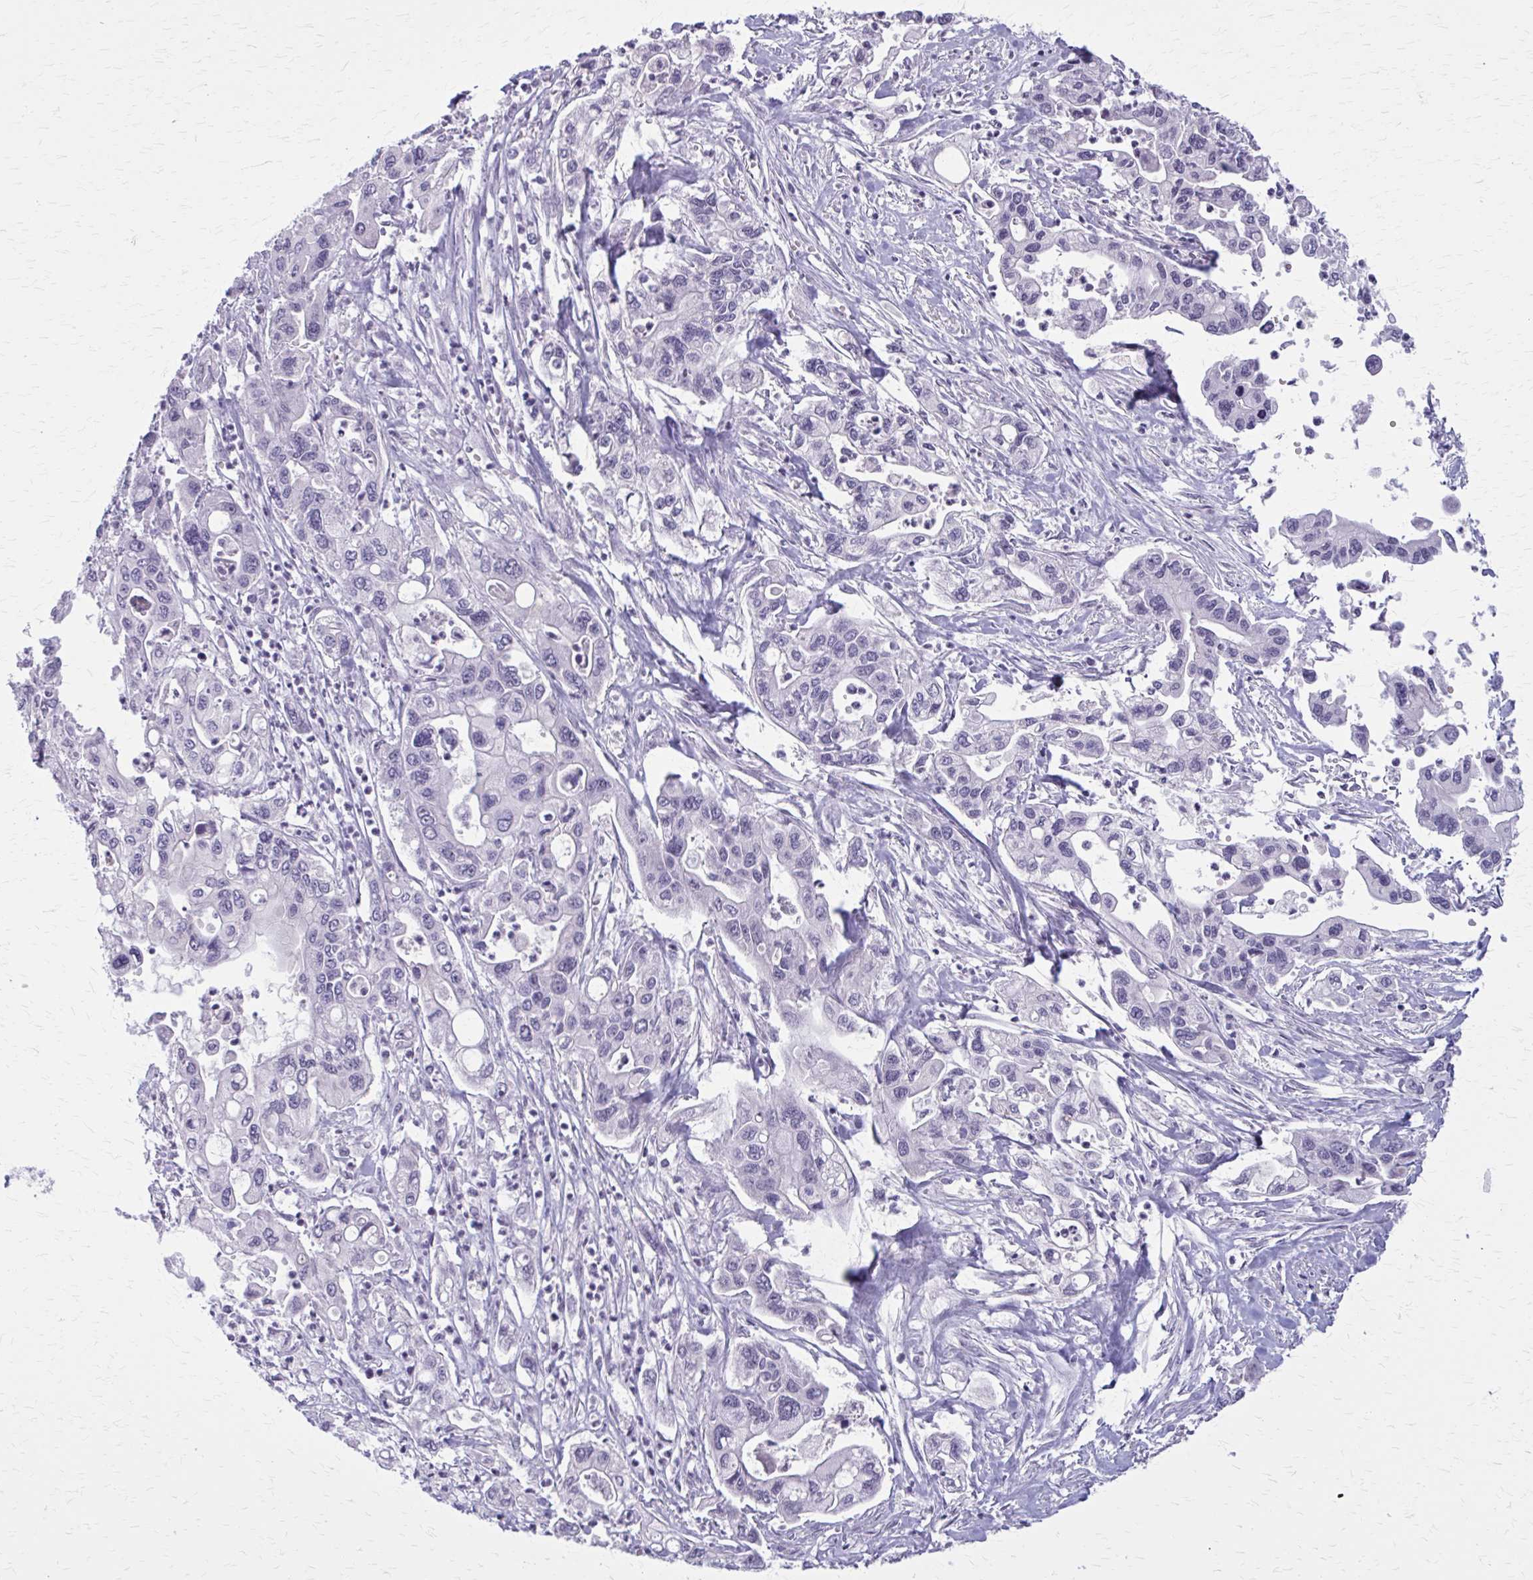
{"staining": {"intensity": "negative", "quantity": "none", "location": "none"}, "tissue": "pancreatic cancer", "cell_type": "Tumor cells", "image_type": "cancer", "snomed": [{"axis": "morphology", "description": "Adenocarcinoma, NOS"}, {"axis": "topography", "description": "Pancreas"}], "caption": "Human pancreatic cancer stained for a protein using immunohistochemistry (IHC) exhibits no staining in tumor cells.", "gene": "OR4A47", "patient": {"sex": "male", "age": 62}}